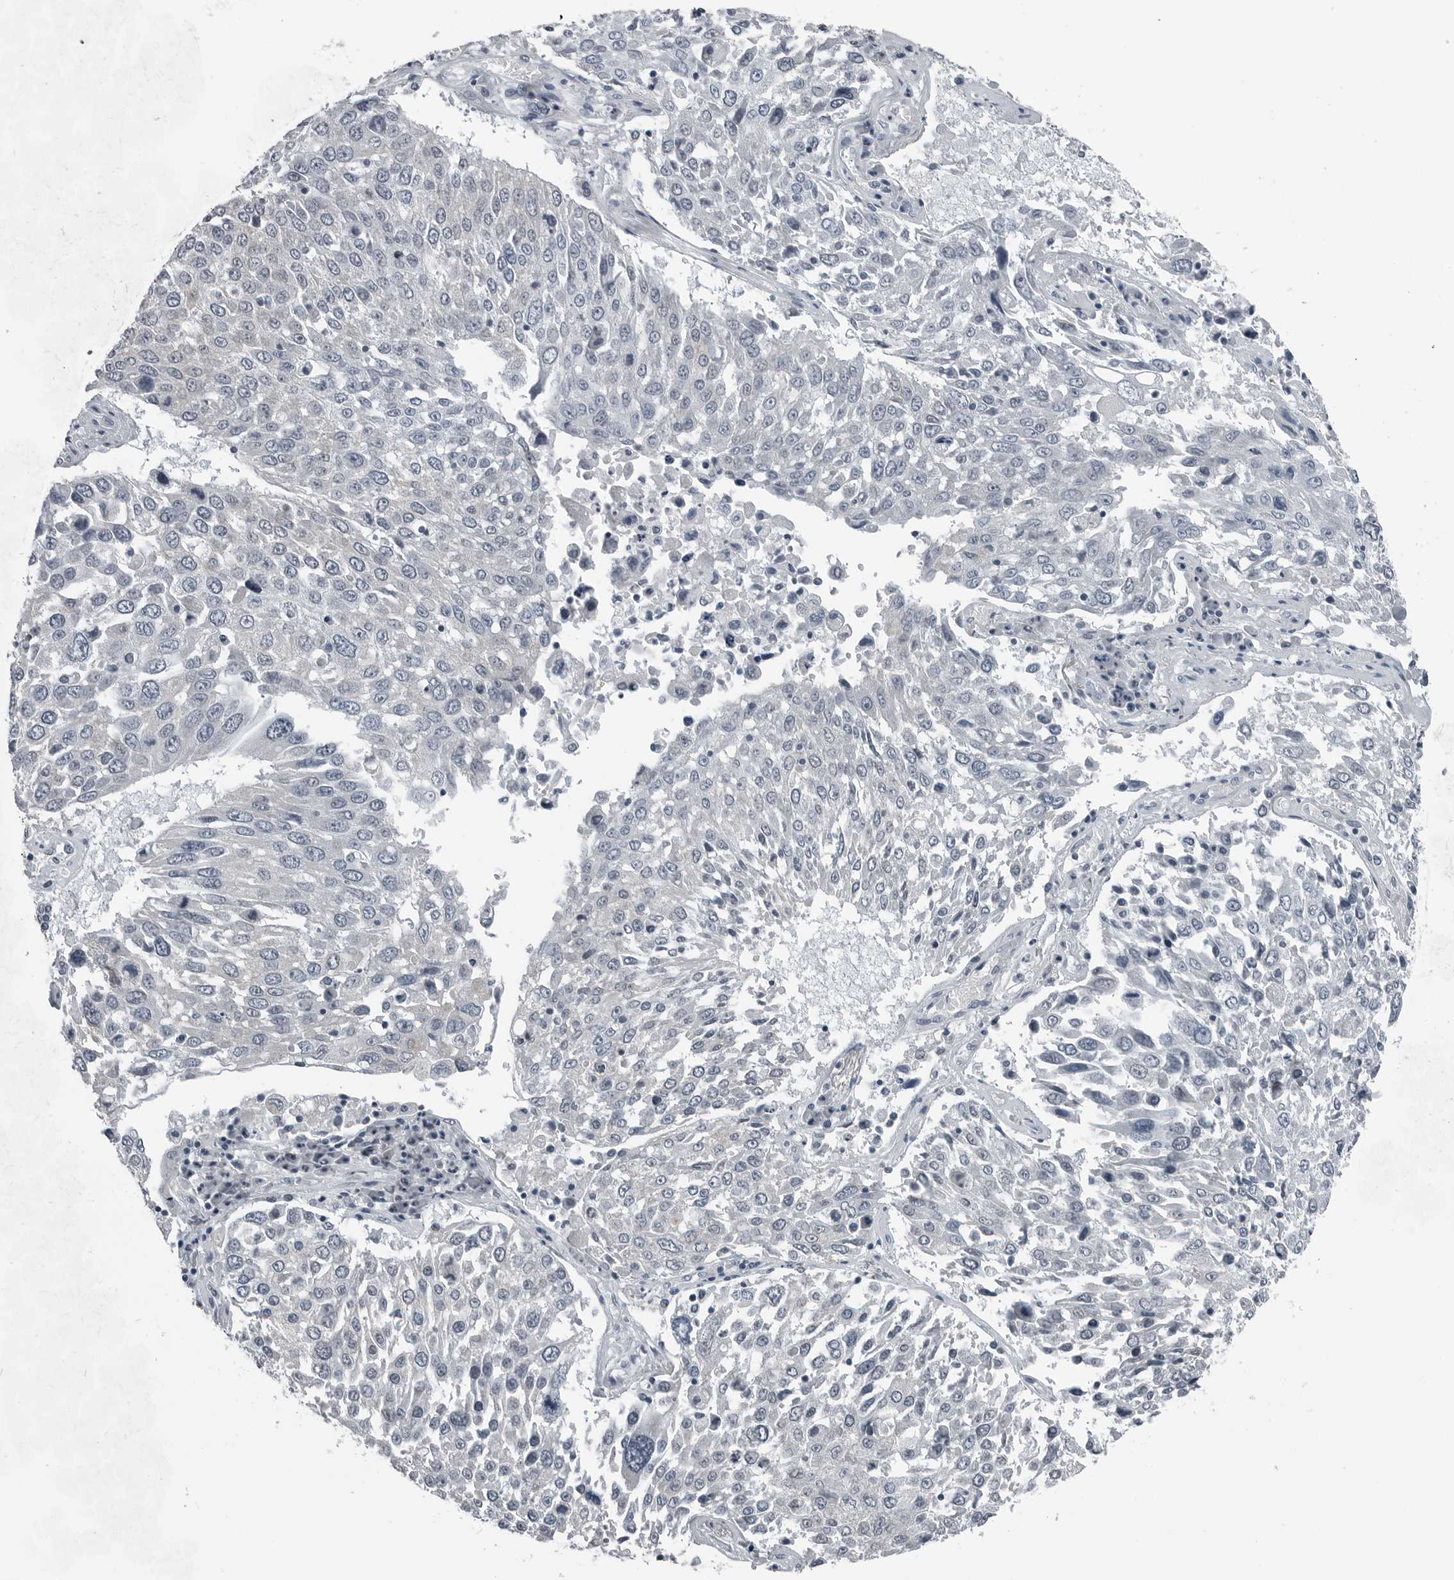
{"staining": {"intensity": "negative", "quantity": "none", "location": "none"}, "tissue": "lung cancer", "cell_type": "Tumor cells", "image_type": "cancer", "snomed": [{"axis": "morphology", "description": "Squamous cell carcinoma, NOS"}, {"axis": "topography", "description": "Lung"}], "caption": "Immunohistochemical staining of squamous cell carcinoma (lung) demonstrates no significant staining in tumor cells. The staining is performed using DAB (3,3'-diaminobenzidine) brown chromogen with nuclei counter-stained in using hematoxylin.", "gene": "SPINK1", "patient": {"sex": "male", "age": 65}}